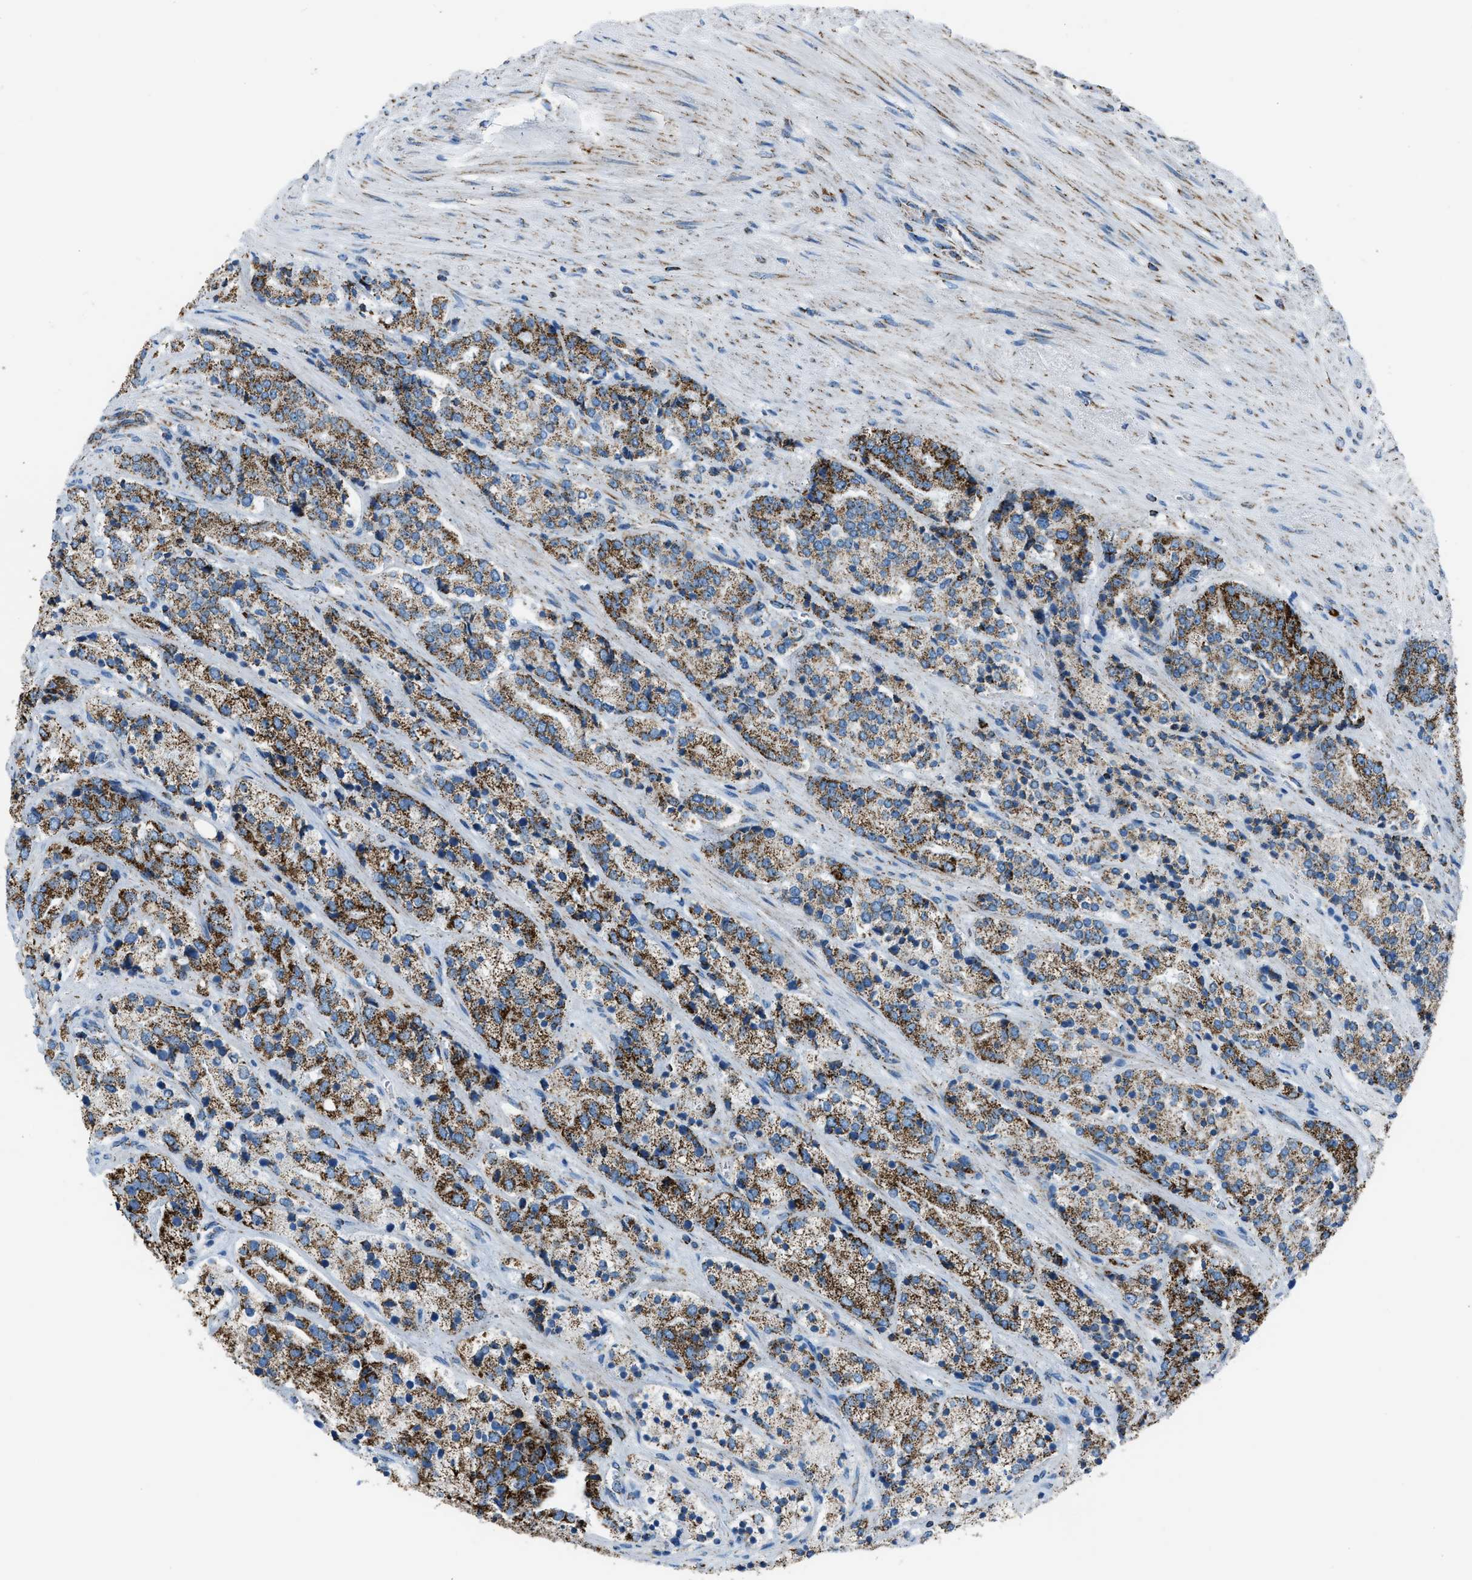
{"staining": {"intensity": "strong", "quantity": ">75%", "location": "cytoplasmic/membranous"}, "tissue": "prostate cancer", "cell_type": "Tumor cells", "image_type": "cancer", "snomed": [{"axis": "morphology", "description": "Adenocarcinoma, High grade"}, {"axis": "topography", "description": "Prostate"}], "caption": "Prostate cancer (adenocarcinoma (high-grade)) stained for a protein reveals strong cytoplasmic/membranous positivity in tumor cells. (DAB IHC, brown staining for protein, blue staining for nuclei).", "gene": "MDH2", "patient": {"sex": "male", "age": 71}}